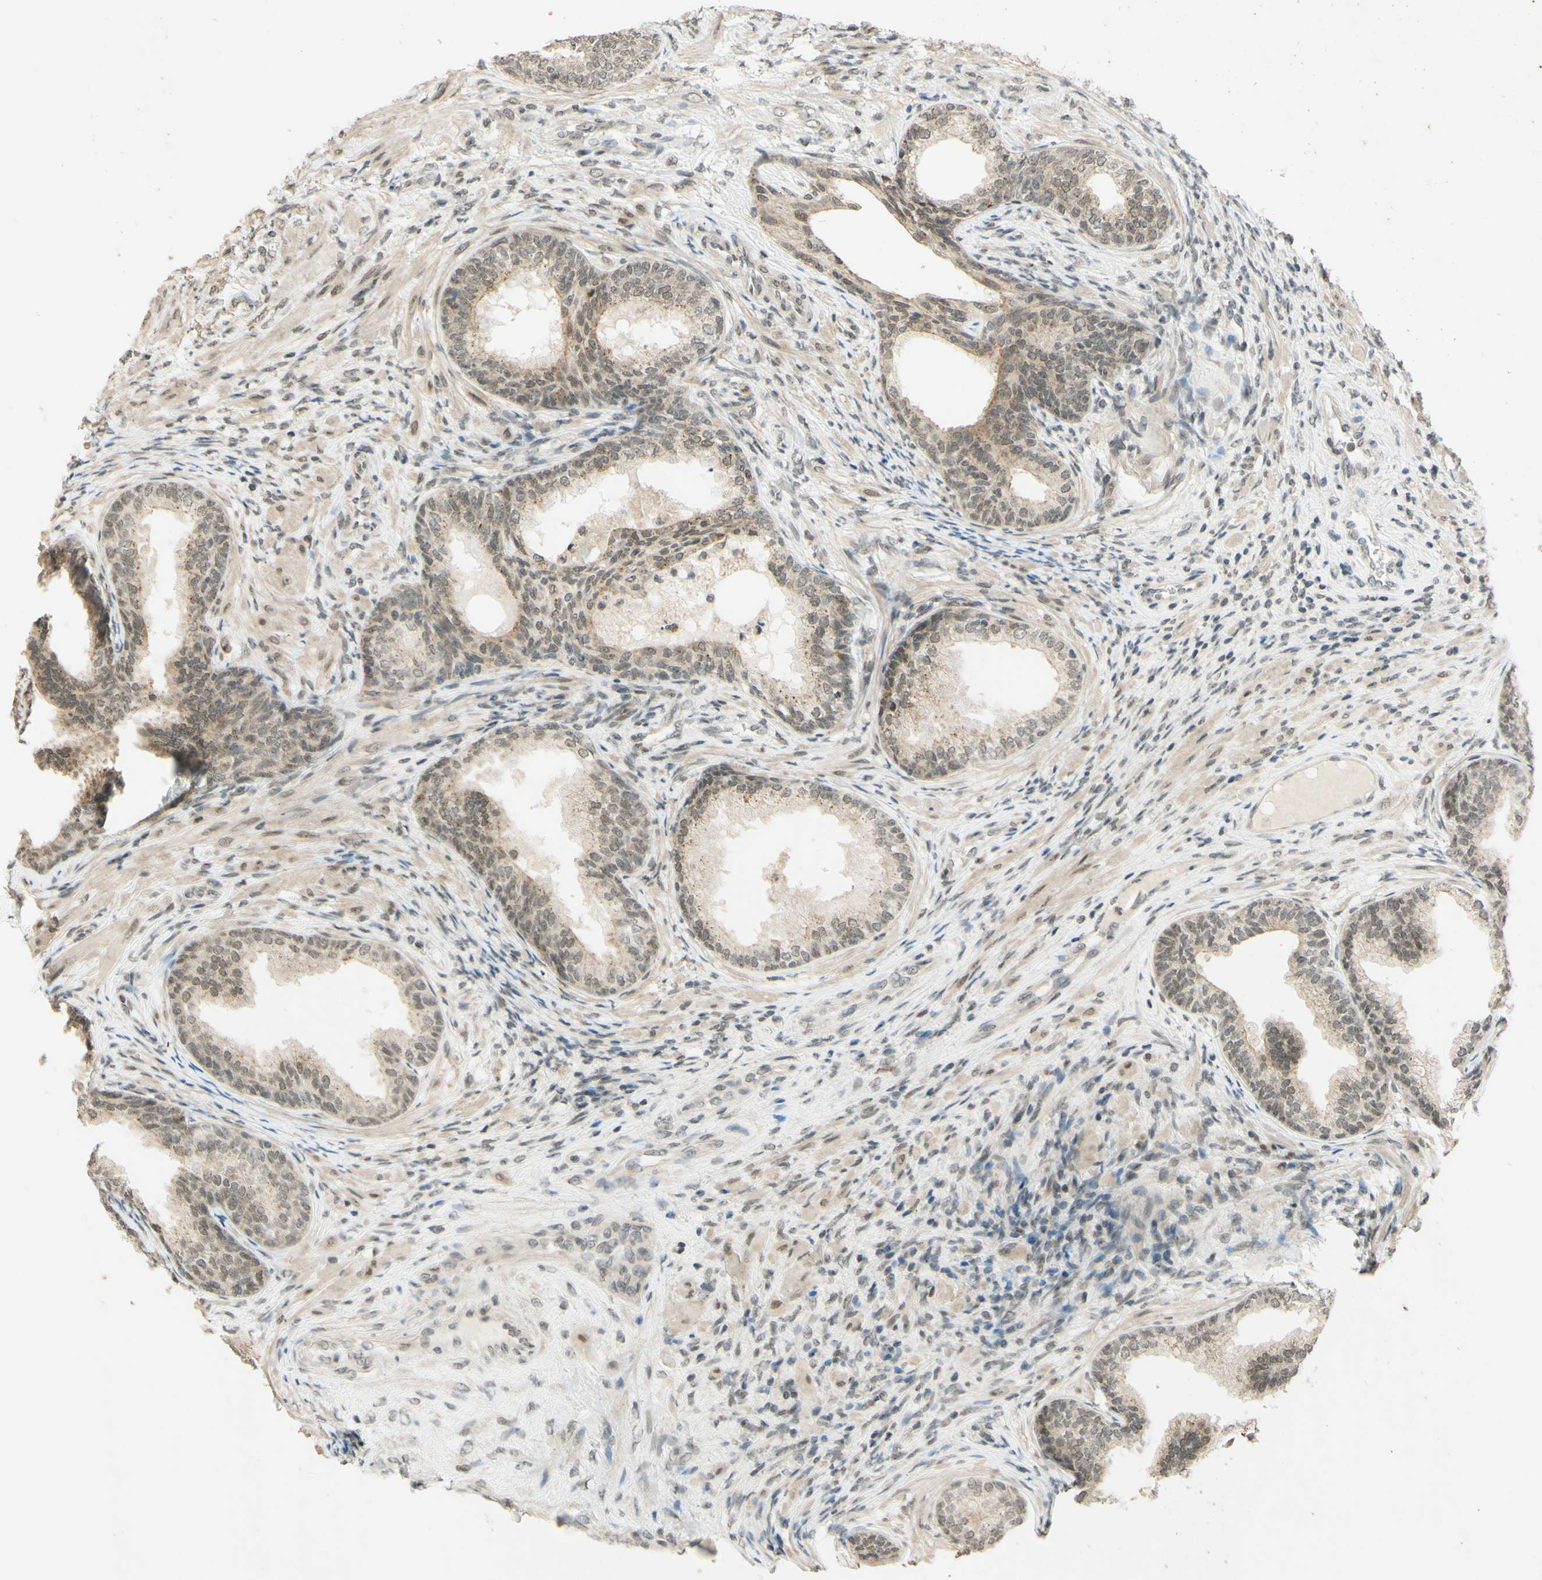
{"staining": {"intensity": "weak", "quantity": ">75%", "location": "nuclear"}, "tissue": "prostate", "cell_type": "Glandular cells", "image_type": "normal", "snomed": [{"axis": "morphology", "description": "Normal tissue, NOS"}, {"axis": "topography", "description": "Prostate"}], "caption": "An IHC photomicrograph of benign tissue is shown. Protein staining in brown labels weak nuclear positivity in prostate within glandular cells. (DAB (3,3'-diaminobenzidine) IHC, brown staining for protein, blue staining for nuclei).", "gene": "SMARCB1", "patient": {"sex": "male", "age": 76}}